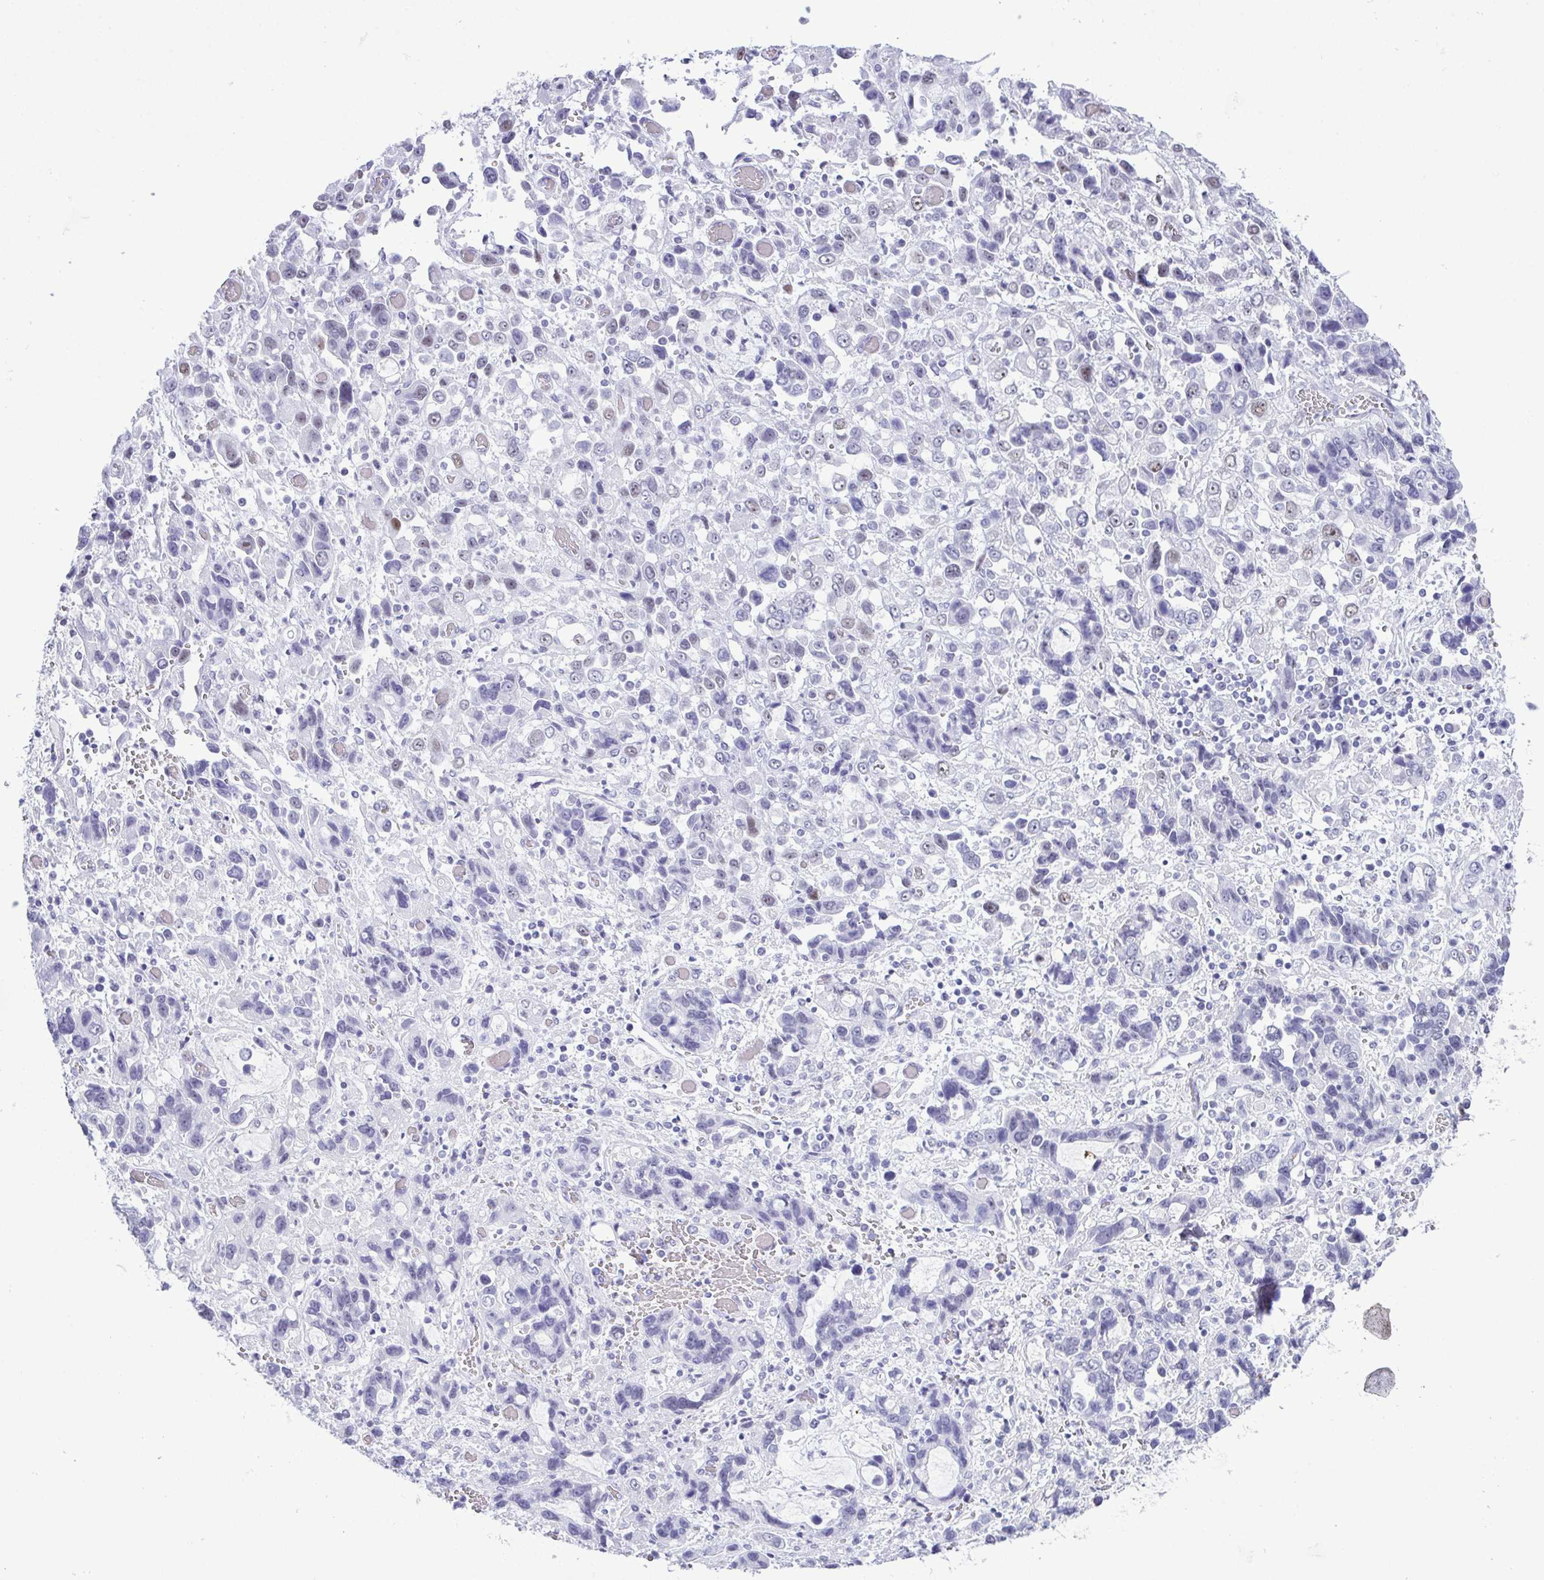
{"staining": {"intensity": "negative", "quantity": "none", "location": "none"}, "tissue": "stomach cancer", "cell_type": "Tumor cells", "image_type": "cancer", "snomed": [{"axis": "morphology", "description": "Adenocarcinoma, NOS"}, {"axis": "topography", "description": "Stomach, upper"}], "caption": "DAB (3,3'-diaminobenzidine) immunohistochemical staining of stomach cancer shows no significant expression in tumor cells.", "gene": "SUGP2", "patient": {"sex": "female", "age": 81}}